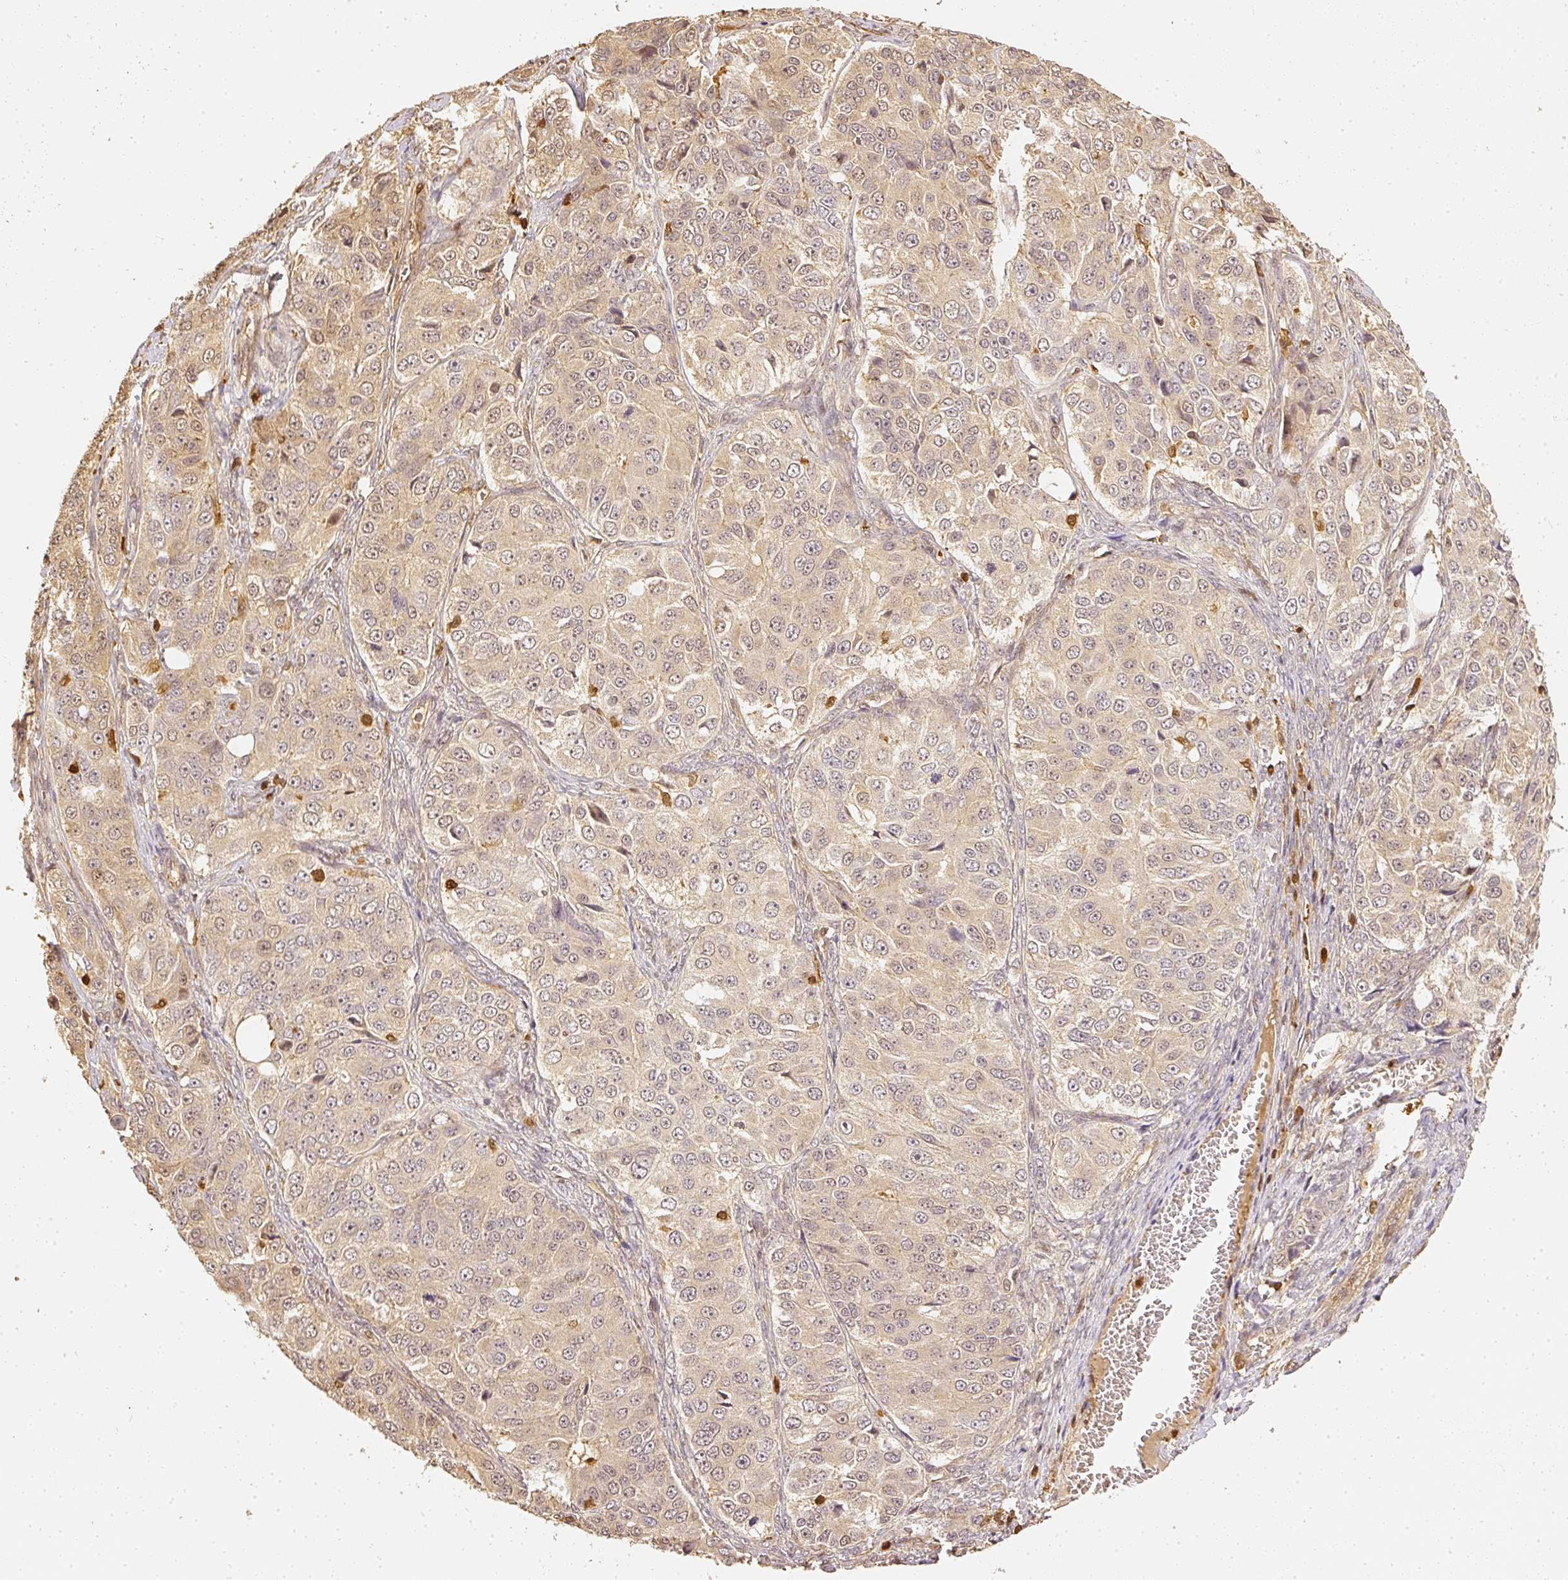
{"staining": {"intensity": "weak", "quantity": ">75%", "location": "cytoplasmic/membranous,nuclear"}, "tissue": "ovarian cancer", "cell_type": "Tumor cells", "image_type": "cancer", "snomed": [{"axis": "morphology", "description": "Carcinoma, endometroid"}, {"axis": "topography", "description": "Ovary"}], "caption": "Immunohistochemistry (DAB) staining of ovarian cancer (endometroid carcinoma) shows weak cytoplasmic/membranous and nuclear protein expression in approximately >75% of tumor cells.", "gene": "PFN1", "patient": {"sex": "female", "age": 51}}